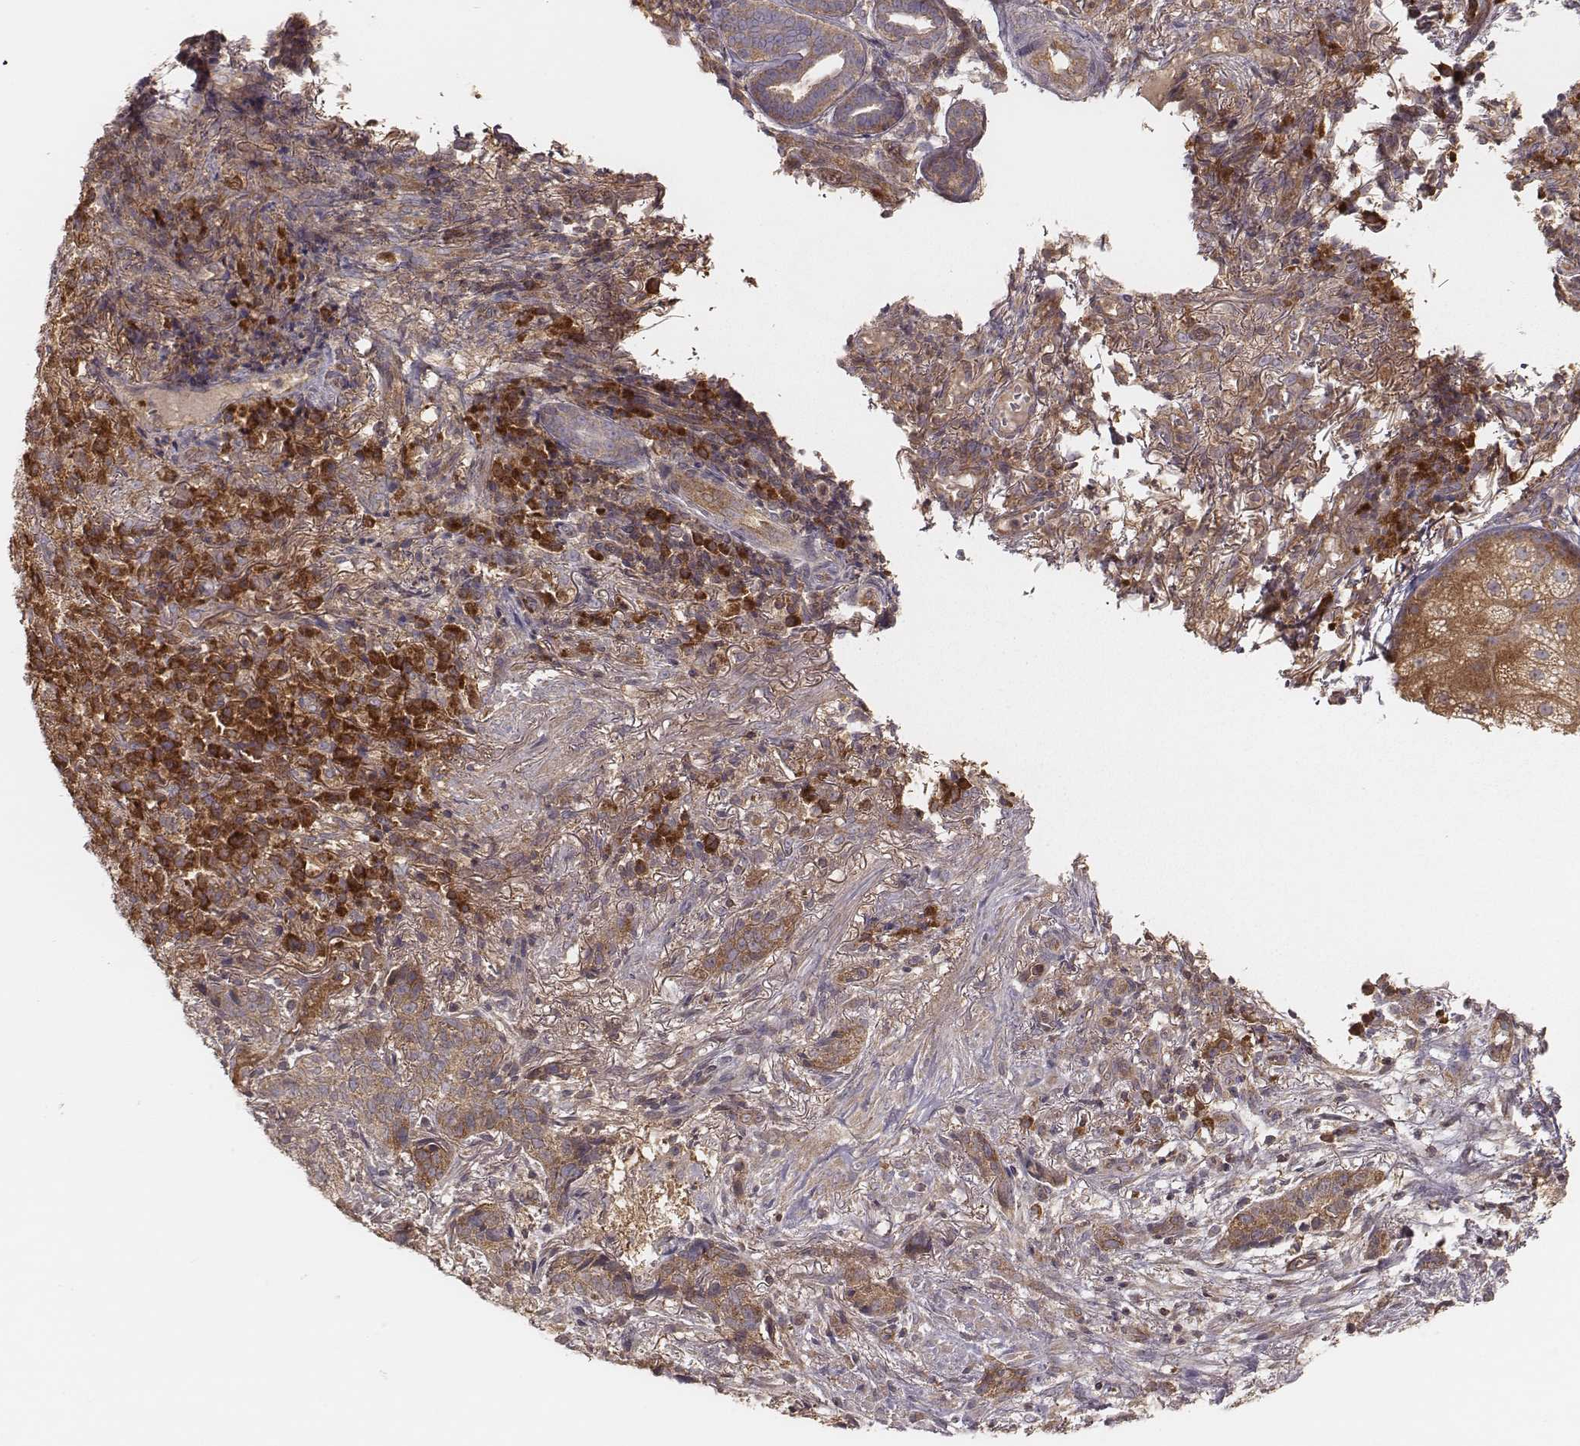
{"staining": {"intensity": "weak", "quantity": ">75%", "location": "cytoplasmic/membranous"}, "tissue": "skin cancer", "cell_type": "Tumor cells", "image_type": "cancer", "snomed": [{"axis": "morphology", "description": "Basal cell carcinoma"}, {"axis": "topography", "description": "Skin"}], "caption": "Tumor cells demonstrate weak cytoplasmic/membranous staining in approximately >75% of cells in skin cancer (basal cell carcinoma).", "gene": "CARS1", "patient": {"sex": "female", "age": 69}}